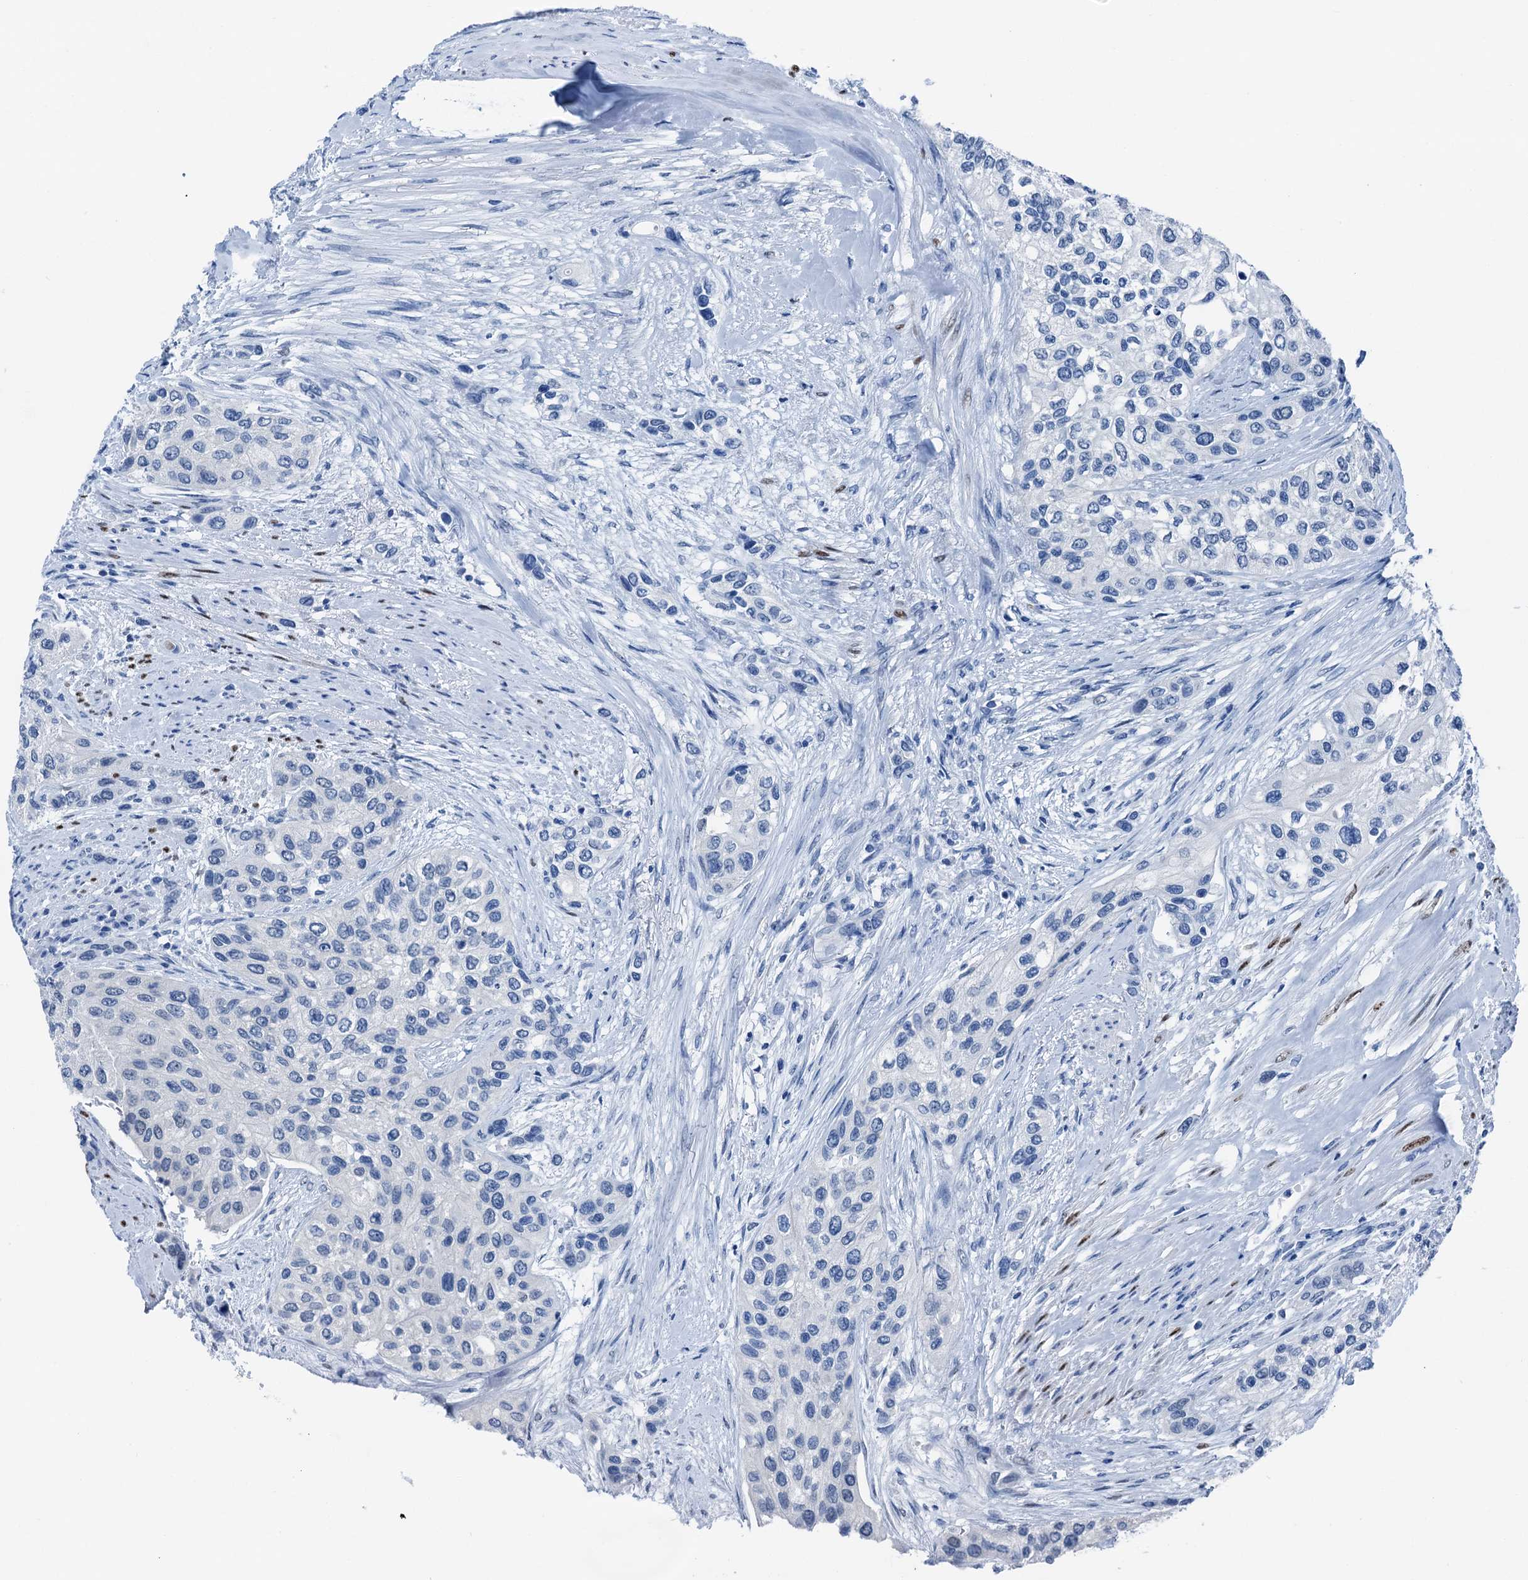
{"staining": {"intensity": "negative", "quantity": "none", "location": "none"}, "tissue": "urothelial cancer", "cell_type": "Tumor cells", "image_type": "cancer", "snomed": [{"axis": "morphology", "description": "Normal tissue, NOS"}, {"axis": "morphology", "description": "Urothelial carcinoma, High grade"}, {"axis": "topography", "description": "Vascular tissue"}, {"axis": "topography", "description": "Urinary bladder"}], "caption": "Histopathology image shows no protein staining in tumor cells of urothelial cancer tissue.", "gene": "CBLN3", "patient": {"sex": "female", "age": 56}}